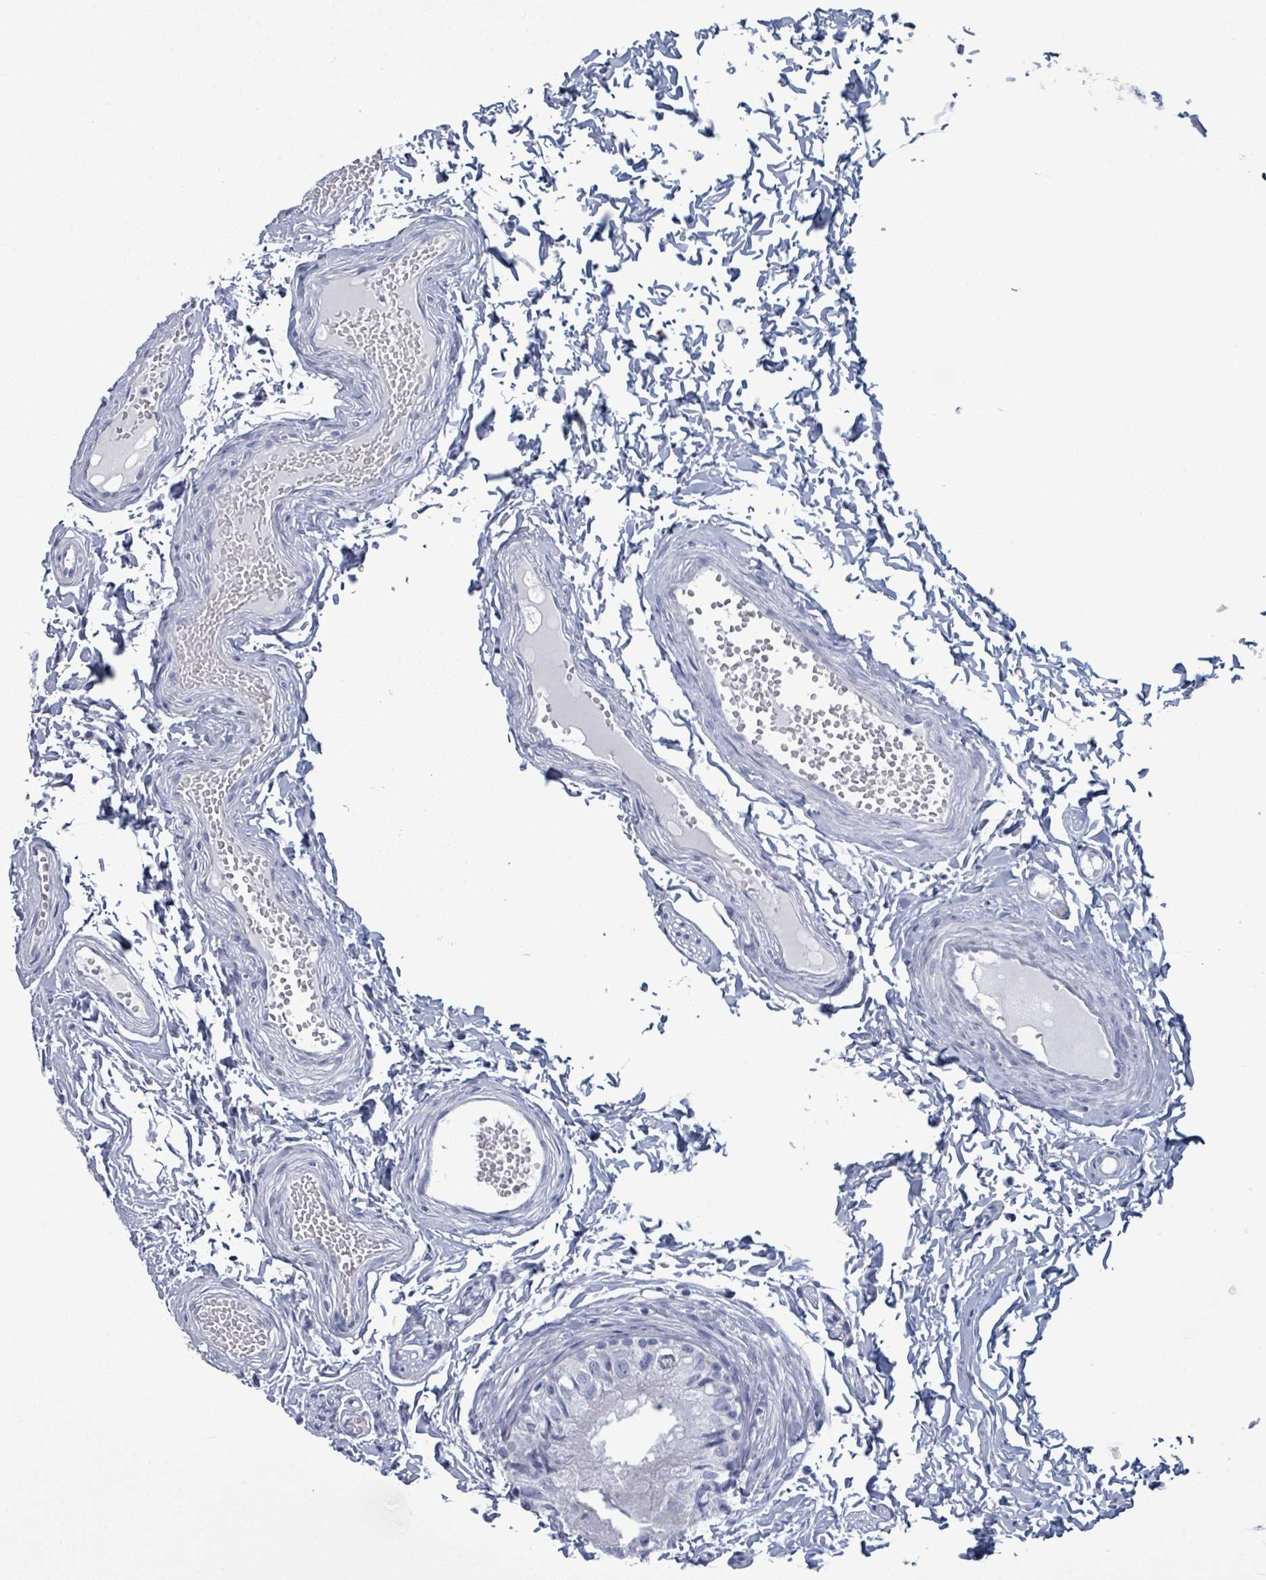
{"staining": {"intensity": "negative", "quantity": "none", "location": "none"}, "tissue": "epididymis", "cell_type": "Glandular cells", "image_type": "normal", "snomed": [{"axis": "morphology", "description": "Normal tissue, NOS"}, {"axis": "topography", "description": "Epididymis"}], "caption": "Immunohistochemistry (IHC) image of normal human epididymis stained for a protein (brown), which demonstrates no positivity in glandular cells.", "gene": "NKX2", "patient": {"sex": "male", "age": 37}}